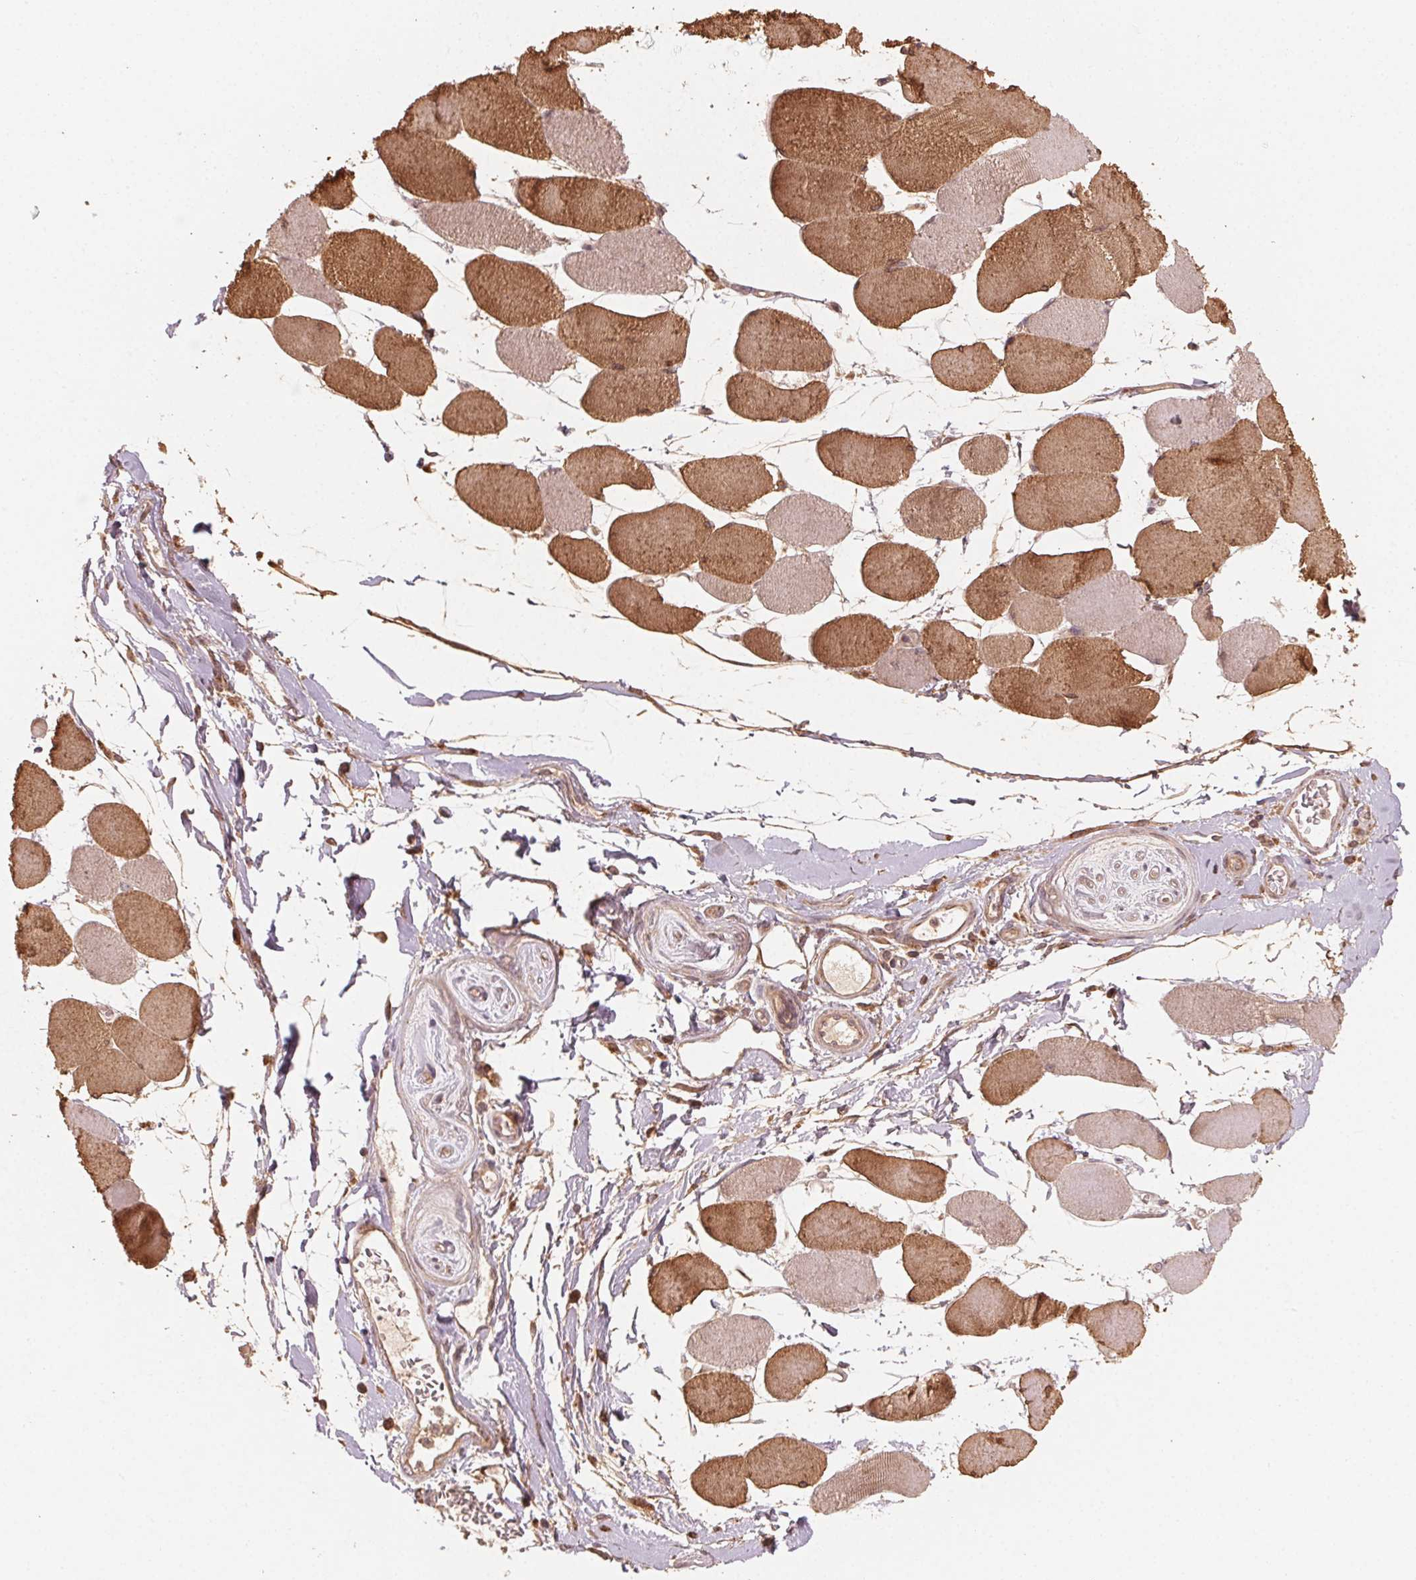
{"staining": {"intensity": "moderate", "quantity": ">75%", "location": "cytoplasmic/membranous"}, "tissue": "skeletal muscle", "cell_type": "Myocytes", "image_type": "normal", "snomed": [{"axis": "morphology", "description": "Normal tissue, NOS"}, {"axis": "topography", "description": "Skeletal muscle"}], "caption": "Normal skeletal muscle displays moderate cytoplasmic/membranous staining in about >75% of myocytes.", "gene": "WBP2", "patient": {"sex": "female", "age": 75}}